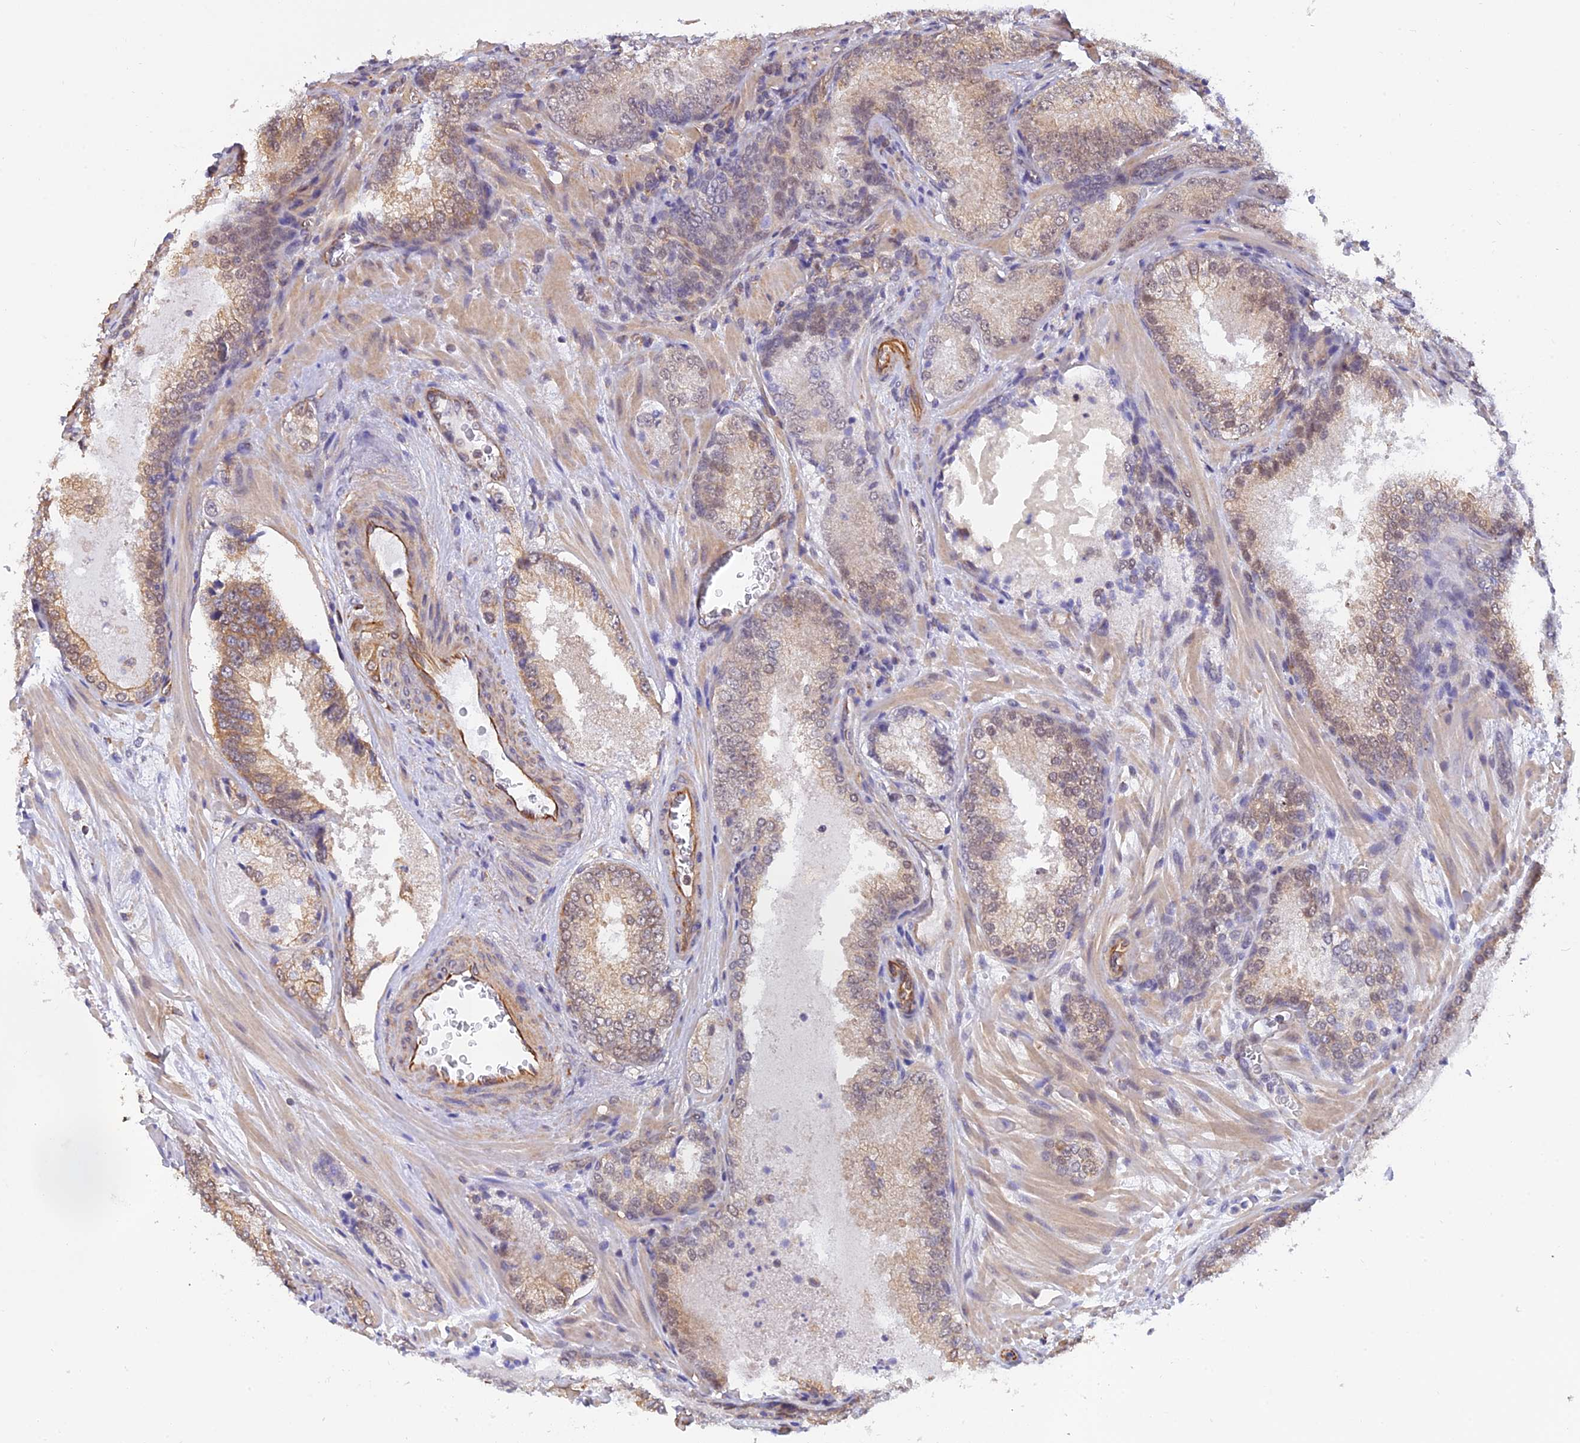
{"staining": {"intensity": "weak", "quantity": "<25%", "location": "nuclear"}, "tissue": "prostate cancer", "cell_type": "Tumor cells", "image_type": "cancer", "snomed": [{"axis": "morphology", "description": "Adenocarcinoma, Low grade"}, {"axis": "topography", "description": "Prostate"}], "caption": "The immunohistochemistry image has no significant expression in tumor cells of prostate adenocarcinoma (low-grade) tissue. (Brightfield microscopy of DAB (3,3'-diaminobenzidine) IHC at high magnification).", "gene": "PAGR1", "patient": {"sex": "male", "age": 74}}